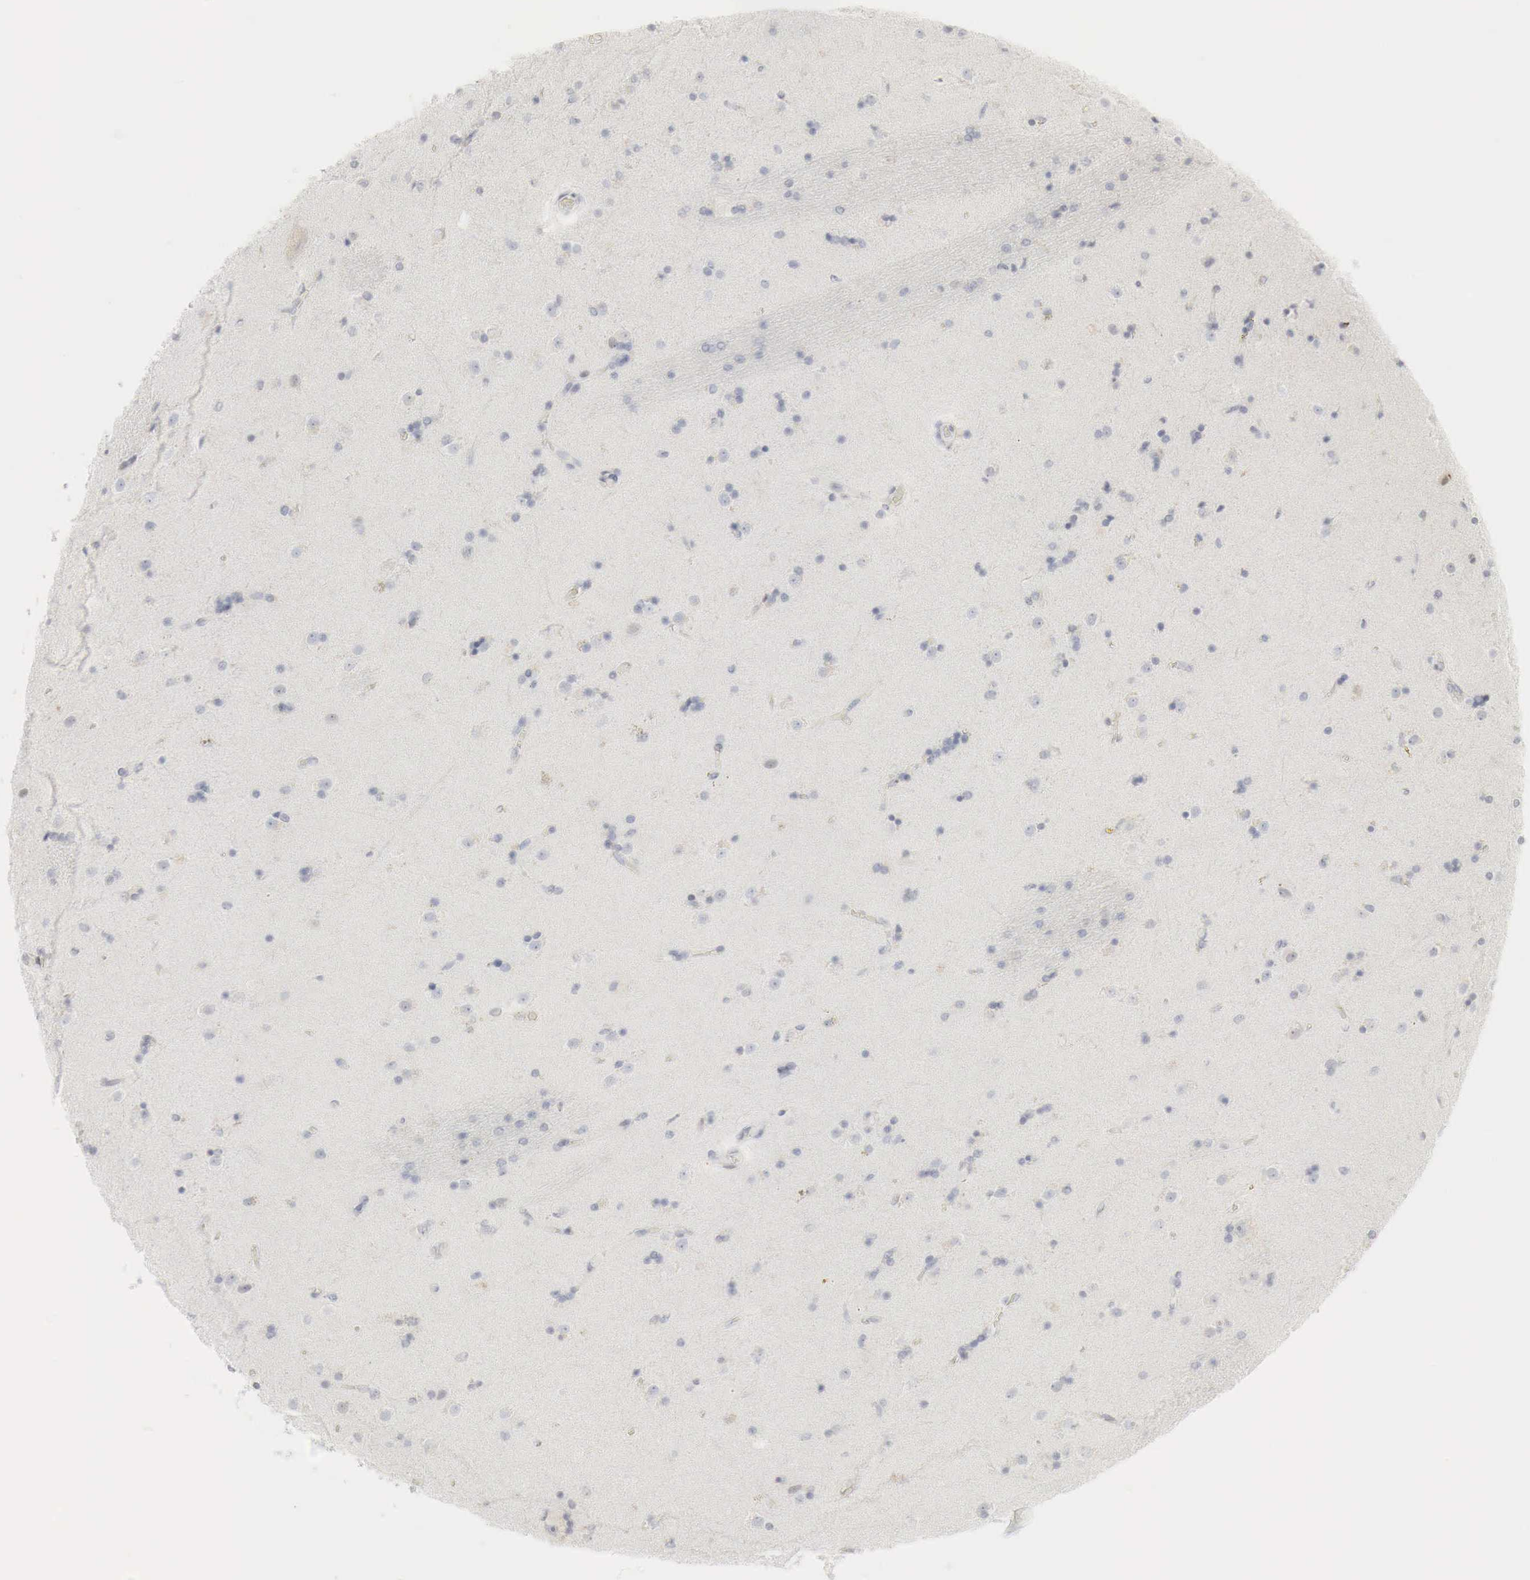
{"staining": {"intensity": "negative", "quantity": "none", "location": "none"}, "tissue": "caudate", "cell_type": "Glial cells", "image_type": "normal", "snomed": [{"axis": "morphology", "description": "Normal tissue, NOS"}, {"axis": "topography", "description": "Lateral ventricle wall"}], "caption": "This is a micrograph of IHC staining of benign caudate, which shows no expression in glial cells. The staining was performed using DAB (3,3'-diaminobenzidine) to visualize the protein expression in brown, while the nuclei were stained in blue with hematoxylin (Magnification: 20x).", "gene": "TP63", "patient": {"sex": "female", "age": 54}}